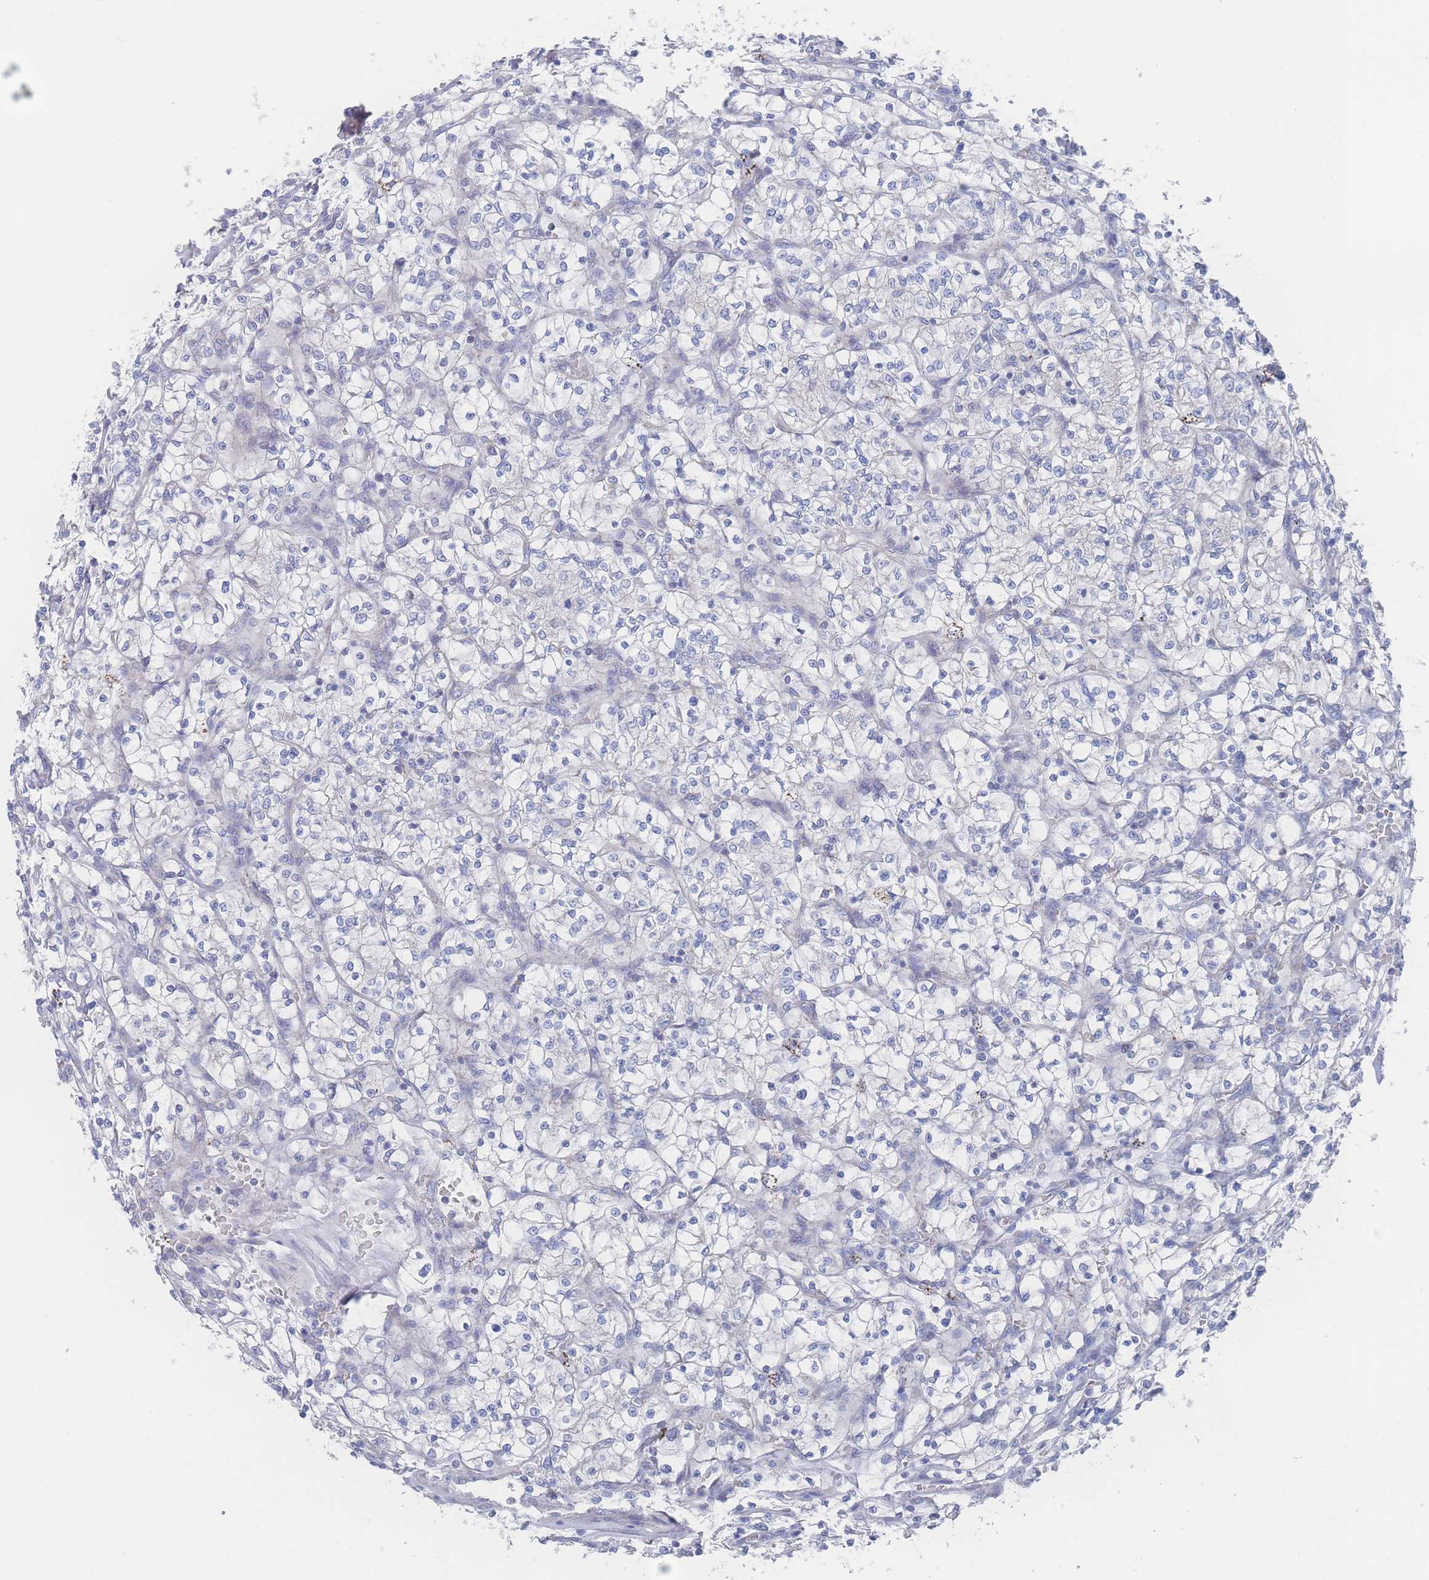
{"staining": {"intensity": "negative", "quantity": "none", "location": "none"}, "tissue": "renal cancer", "cell_type": "Tumor cells", "image_type": "cancer", "snomed": [{"axis": "morphology", "description": "Adenocarcinoma, NOS"}, {"axis": "topography", "description": "Kidney"}], "caption": "The image exhibits no significant expression in tumor cells of renal adenocarcinoma.", "gene": "SNPH", "patient": {"sex": "female", "age": 64}}